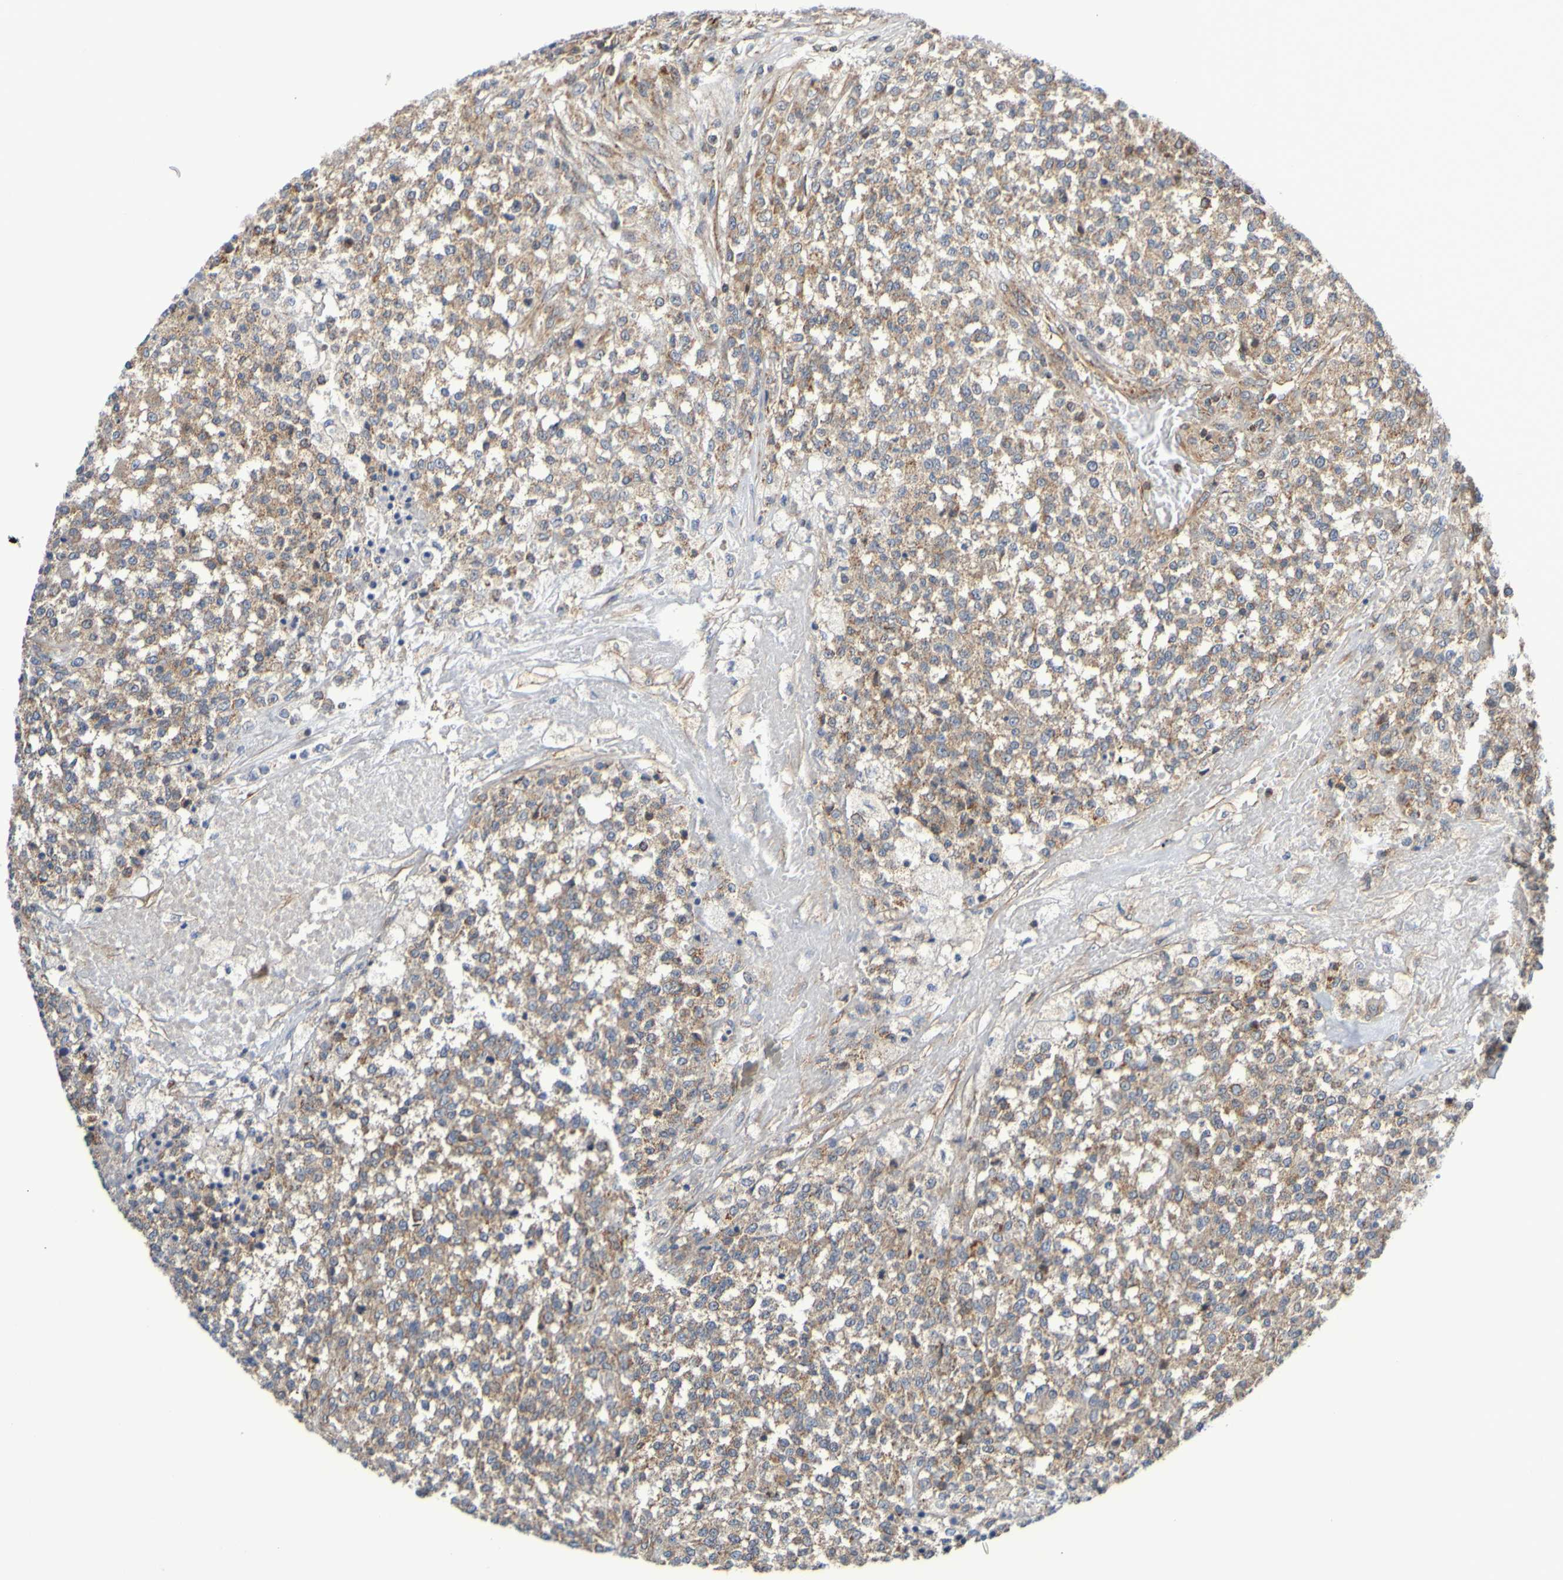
{"staining": {"intensity": "moderate", "quantity": ">75%", "location": "cytoplasmic/membranous"}, "tissue": "testis cancer", "cell_type": "Tumor cells", "image_type": "cancer", "snomed": [{"axis": "morphology", "description": "Seminoma, NOS"}, {"axis": "topography", "description": "Testis"}], "caption": "Protein positivity by immunohistochemistry reveals moderate cytoplasmic/membranous staining in about >75% of tumor cells in testis cancer (seminoma).", "gene": "CCDC51", "patient": {"sex": "male", "age": 59}}